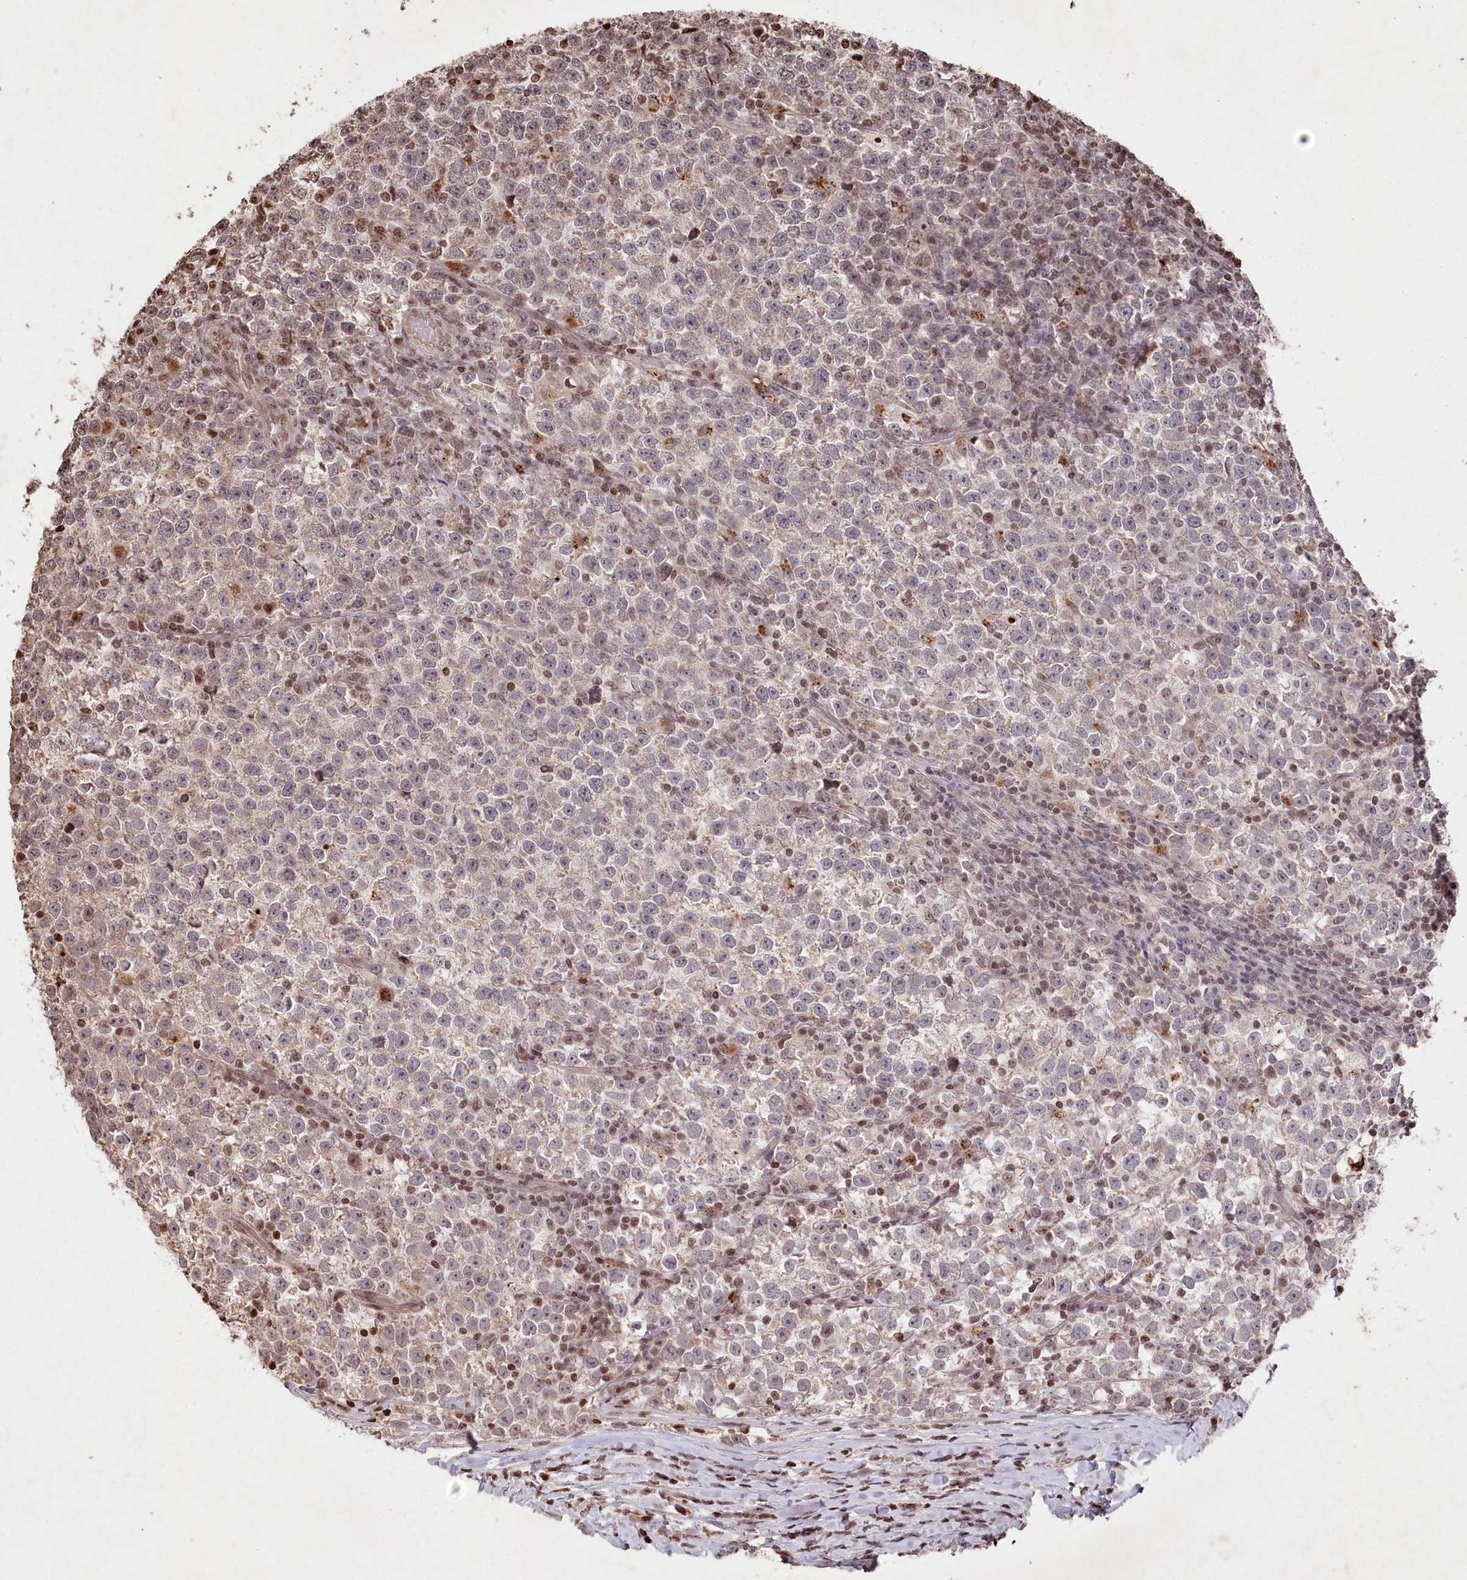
{"staining": {"intensity": "weak", "quantity": "<25%", "location": "cytoplasmic/membranous"}, "tissue": "testis cancer", "cell_type": "Tumor cells", "image_type": "cancer", "snomed": [{"axis": "morphology", "description": "Normal tissue, NOS"}, {"axis": "morphology", "description": "Seminoma, NOS"}, {"axis": "topography", "description": "Testis"}], "caption": "This photomicrograph is of testis cancer stained with immunohistochemistry to label a protein in brown with the nuclei are counter-stained blue. There is no positivity in tumor cells. (DAB (3,3'-diaminobenzidine) immunohistochemistry visualized using brightfield microscopy, high magnification).", "gene": "CCSER2", "patient": {"sex": "male", "age": 43}}